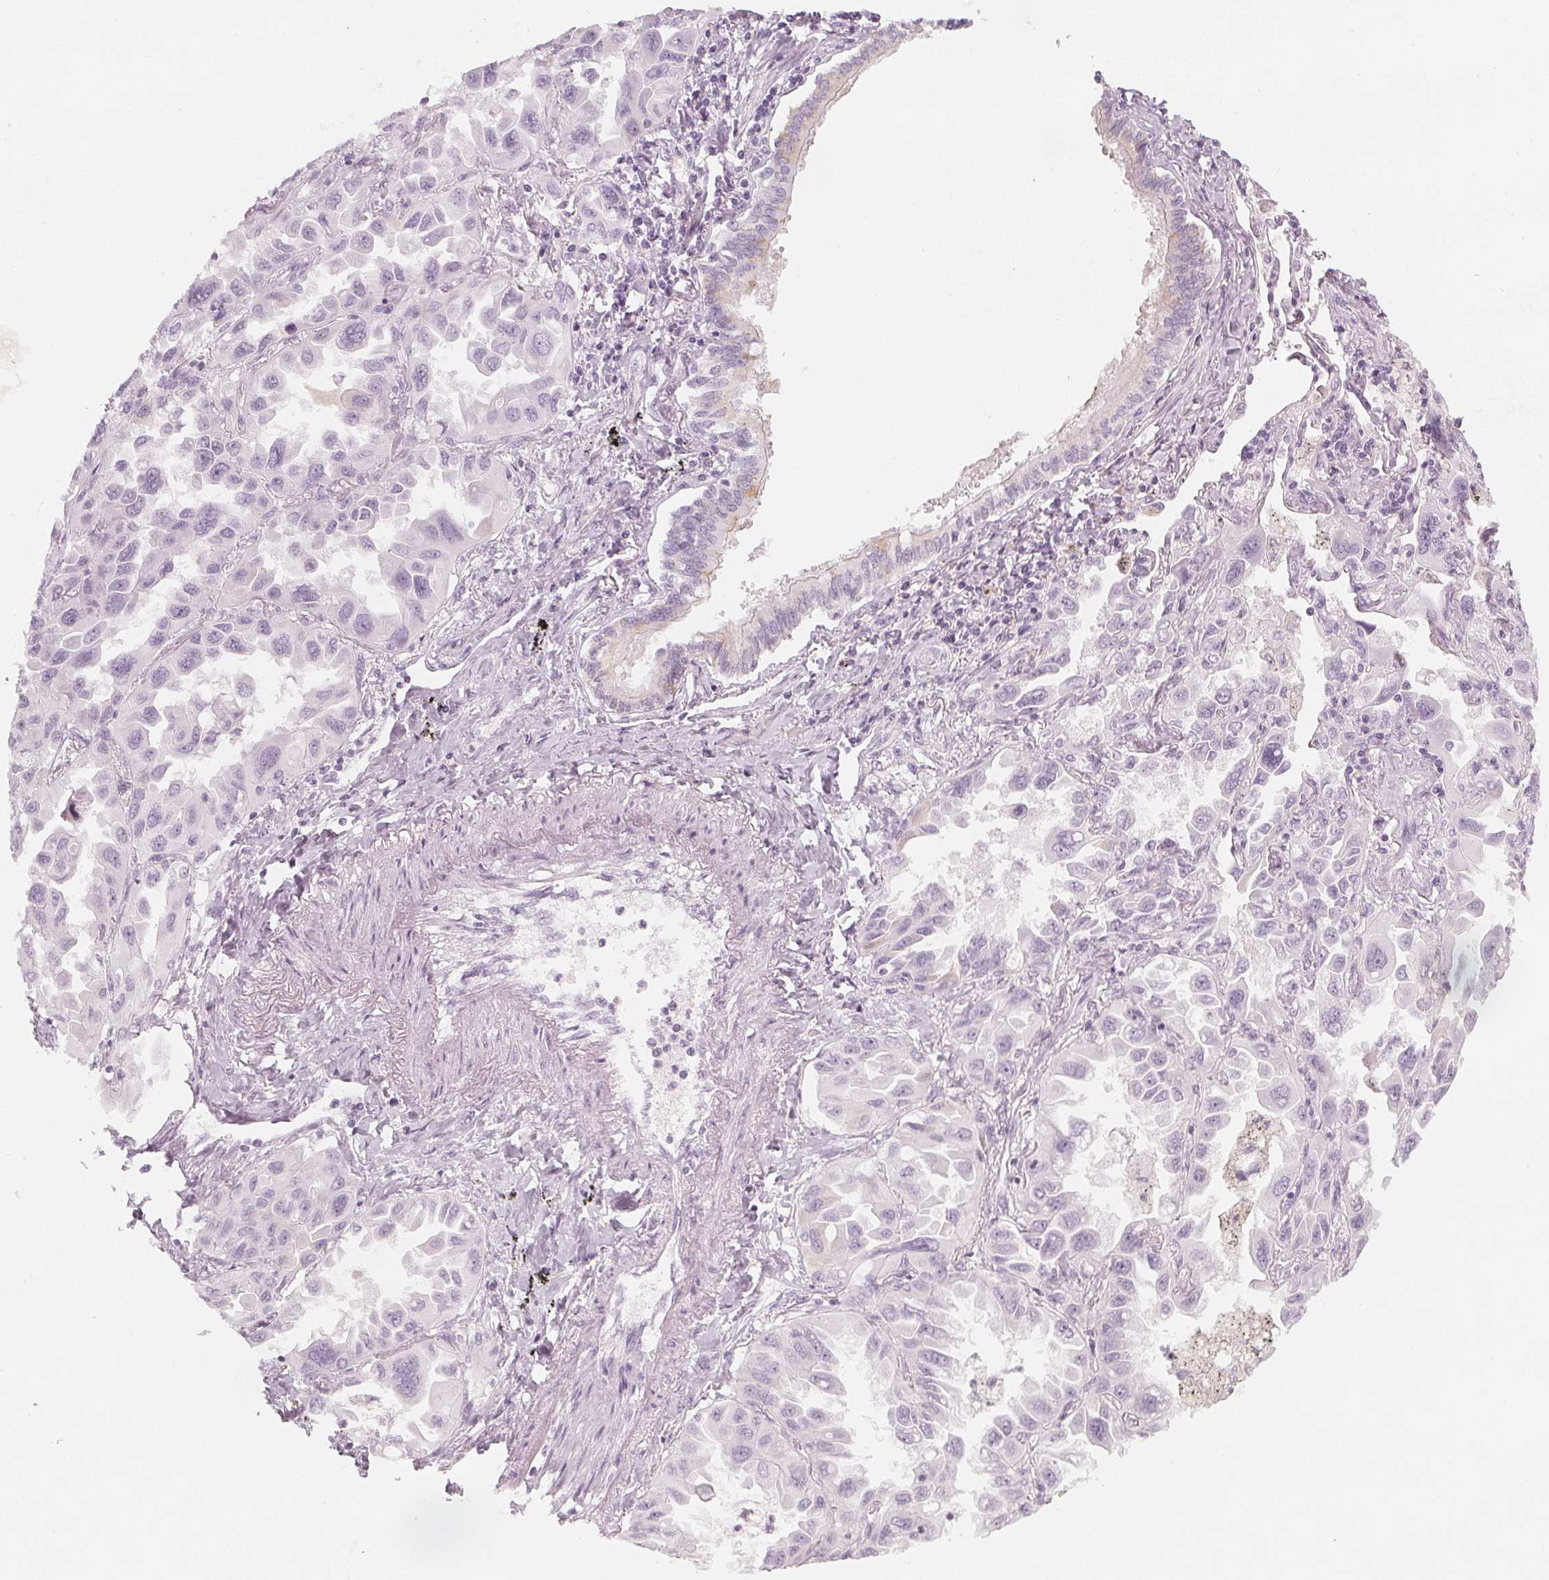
{"staining": {"intensity": "negative", "quantity": "none", "location": "none"}, "tissue": "lung cancer", "cell_type": "Tumor cells", "image_type": "cancer", "snomed": [{"axis": "morphology", "description": "Adenocarcinoma, NOS"}, {"axis": "topography", "description": "Lung"}], "caption": "Immunohistochemistry (IHC) histopathology image of neoplastic tissue: human lung cancer stained with DAB exhibits no significant protein expression in tumor cells.", "gene": "MAP1A", "patient": {"sex": "male", "age": 64}}